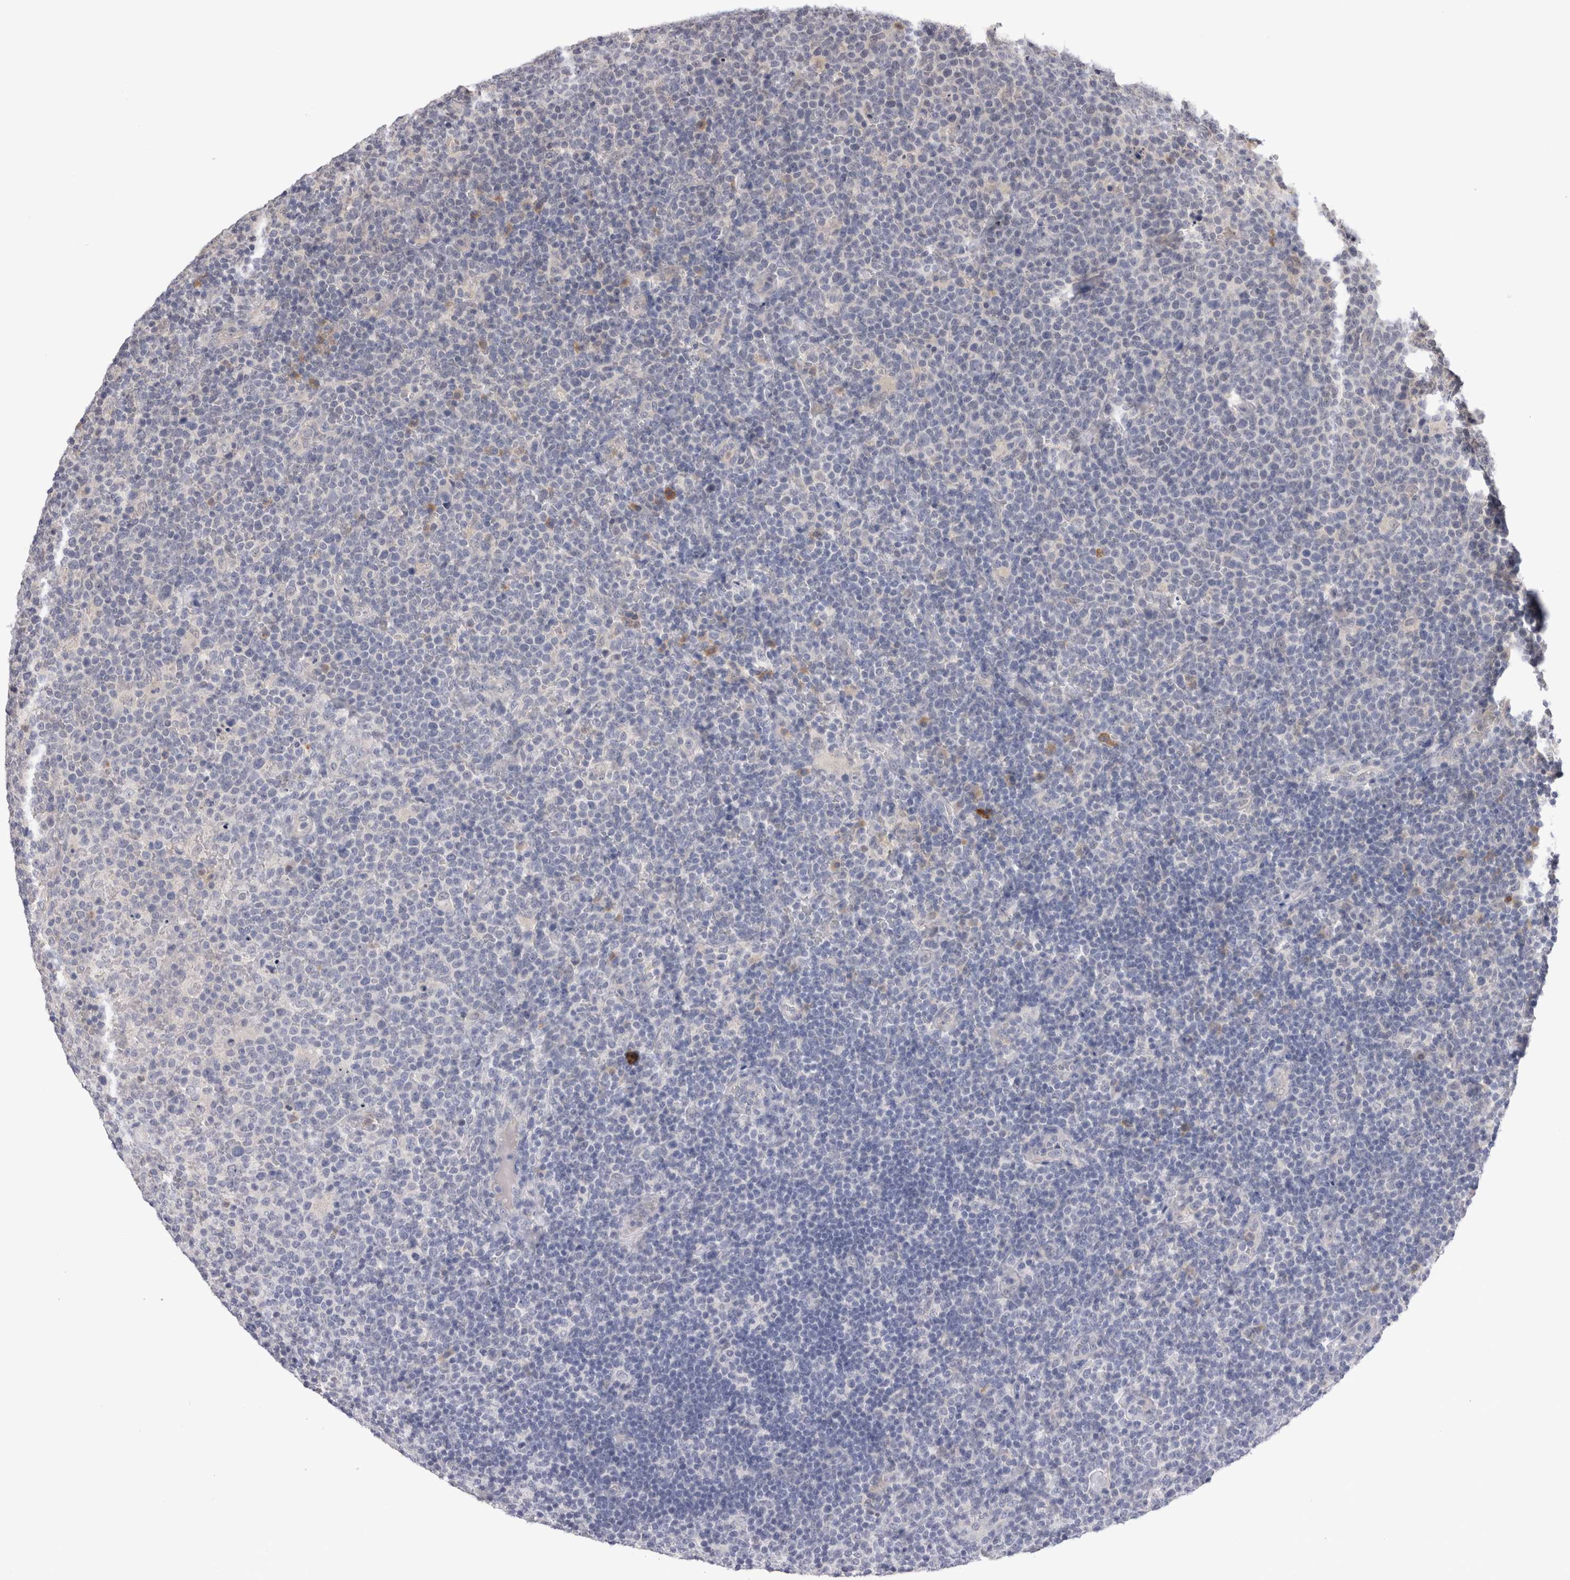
{"staining": {"intensity": "negative", "quantity": "none", "location": "none"}, "tissue": "lymphoma", "cell_type": "Tumor cells", "image_type": "cancer", "snomed": [{"axis": "morphology", "description": "Malignant lymphoma, non-Hodgkin's type, High grade"}, {"axis": "topography", "description": "Lymph node"}], "caption": "The histopathology image reveals no significant expression in tumor cells of malignant lymphoma, non-Hodgkin's type (high-grade).", "gene": "VSIG4", "patient": {"sex": "male", "age": 61}}